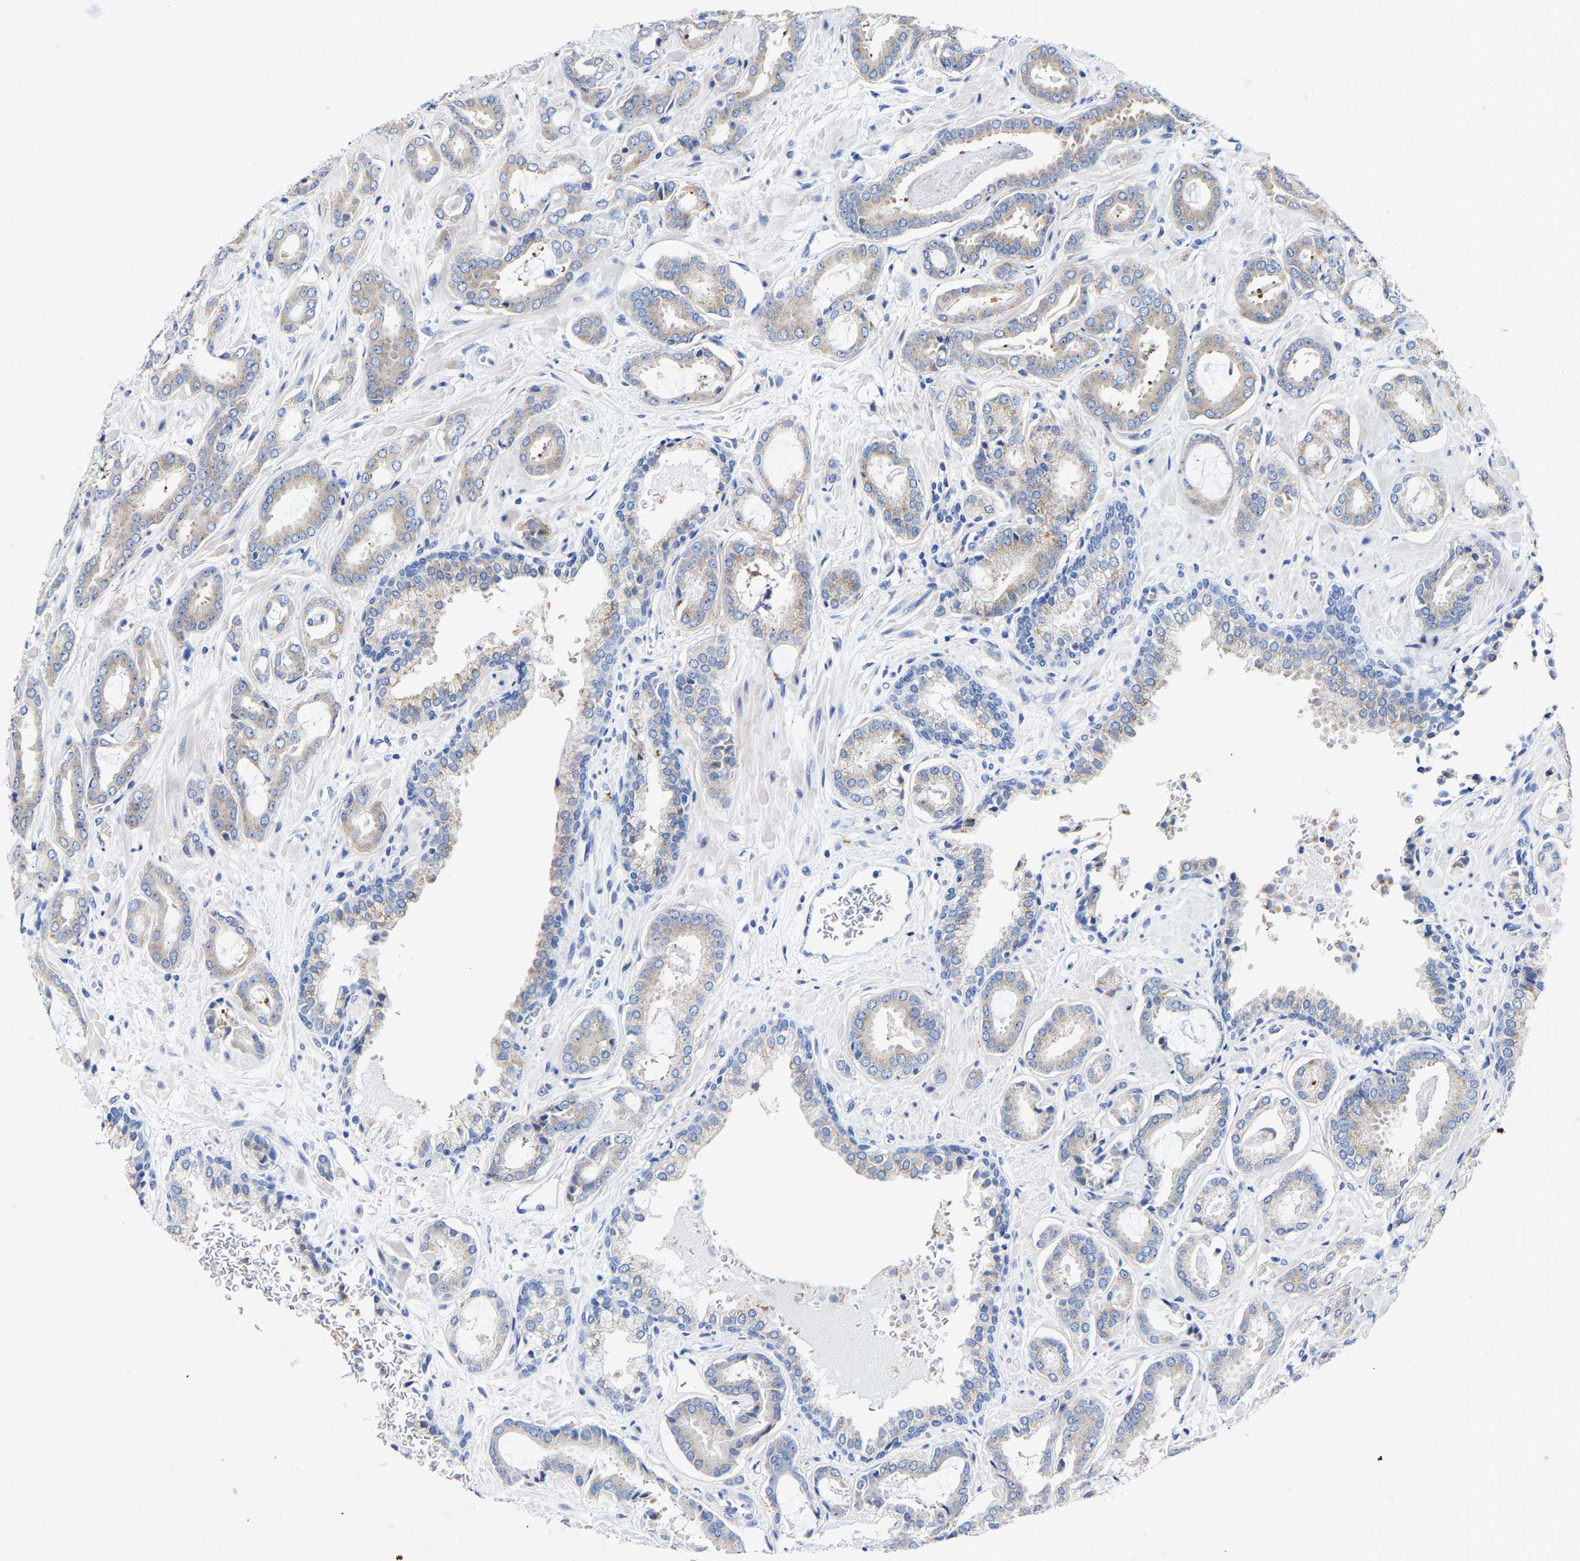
{"staining": {"intensity": "weak", "quantity": "<25%", "location": "cytoplasmic/membranous"}, "tissue": "prostate cancer", "cell_type": "Tumor cells", "image_type": "cancer", "snomed": [{"axis": "morphology", "description": "Adenocarcinoma, Low grade"}, {"axis": "topography", "description": "Prostate"}], "caption": "A high-resolution photomicrograph shows IHC staining of prostate cancer, which shows no significant staining in tumor cells. (Stains: DAB immunohistochemistry with hematoxylin counter stain, Microscopy: brightfield microscopy at high magnification).", "gene": "PPP1R15A", "patient": {"sex": "male", "age": 53}}